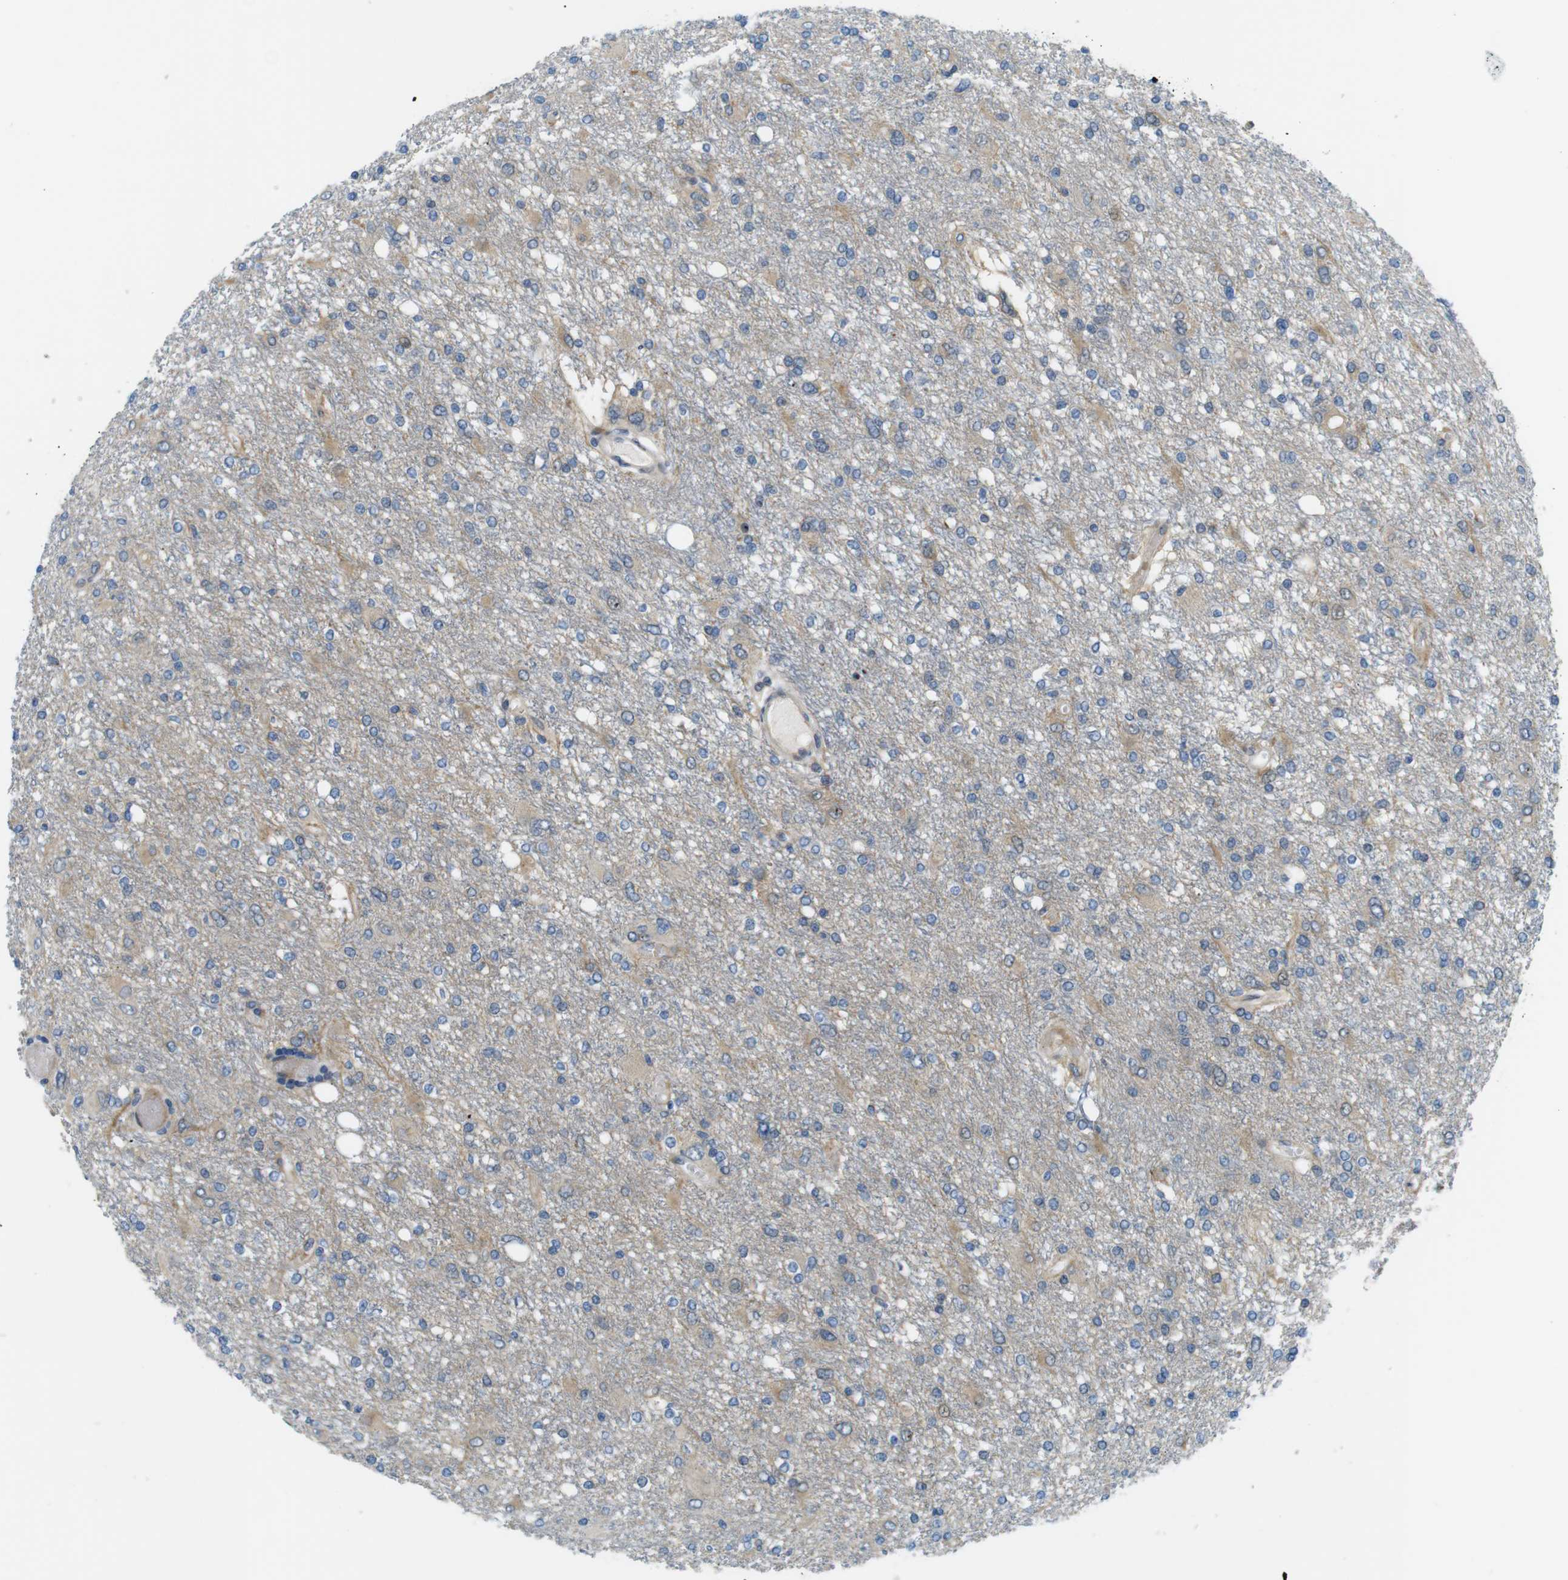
{"staining": {"intensity": "weak", "quantity": "25%-75%", "location": "cytoplasmic/membranous"}, "tissue": "glioma", "cell_type": "Tumor cells", "image_type": "cancer", "snomed": [{"axis": "morphology", "description": "Glioma, malignant, High grade"}, {"axis": "topography", "description": "Brain"}], "caption": "IHC photomicrograph of glioma stained for a protein (brown), which displays low levels of weak cytoplasmic/membranous staining in about 25%-75% of tumor cells.", "gene": "ZDHHC3", "patient": {"sex": "female", "age": 59}}